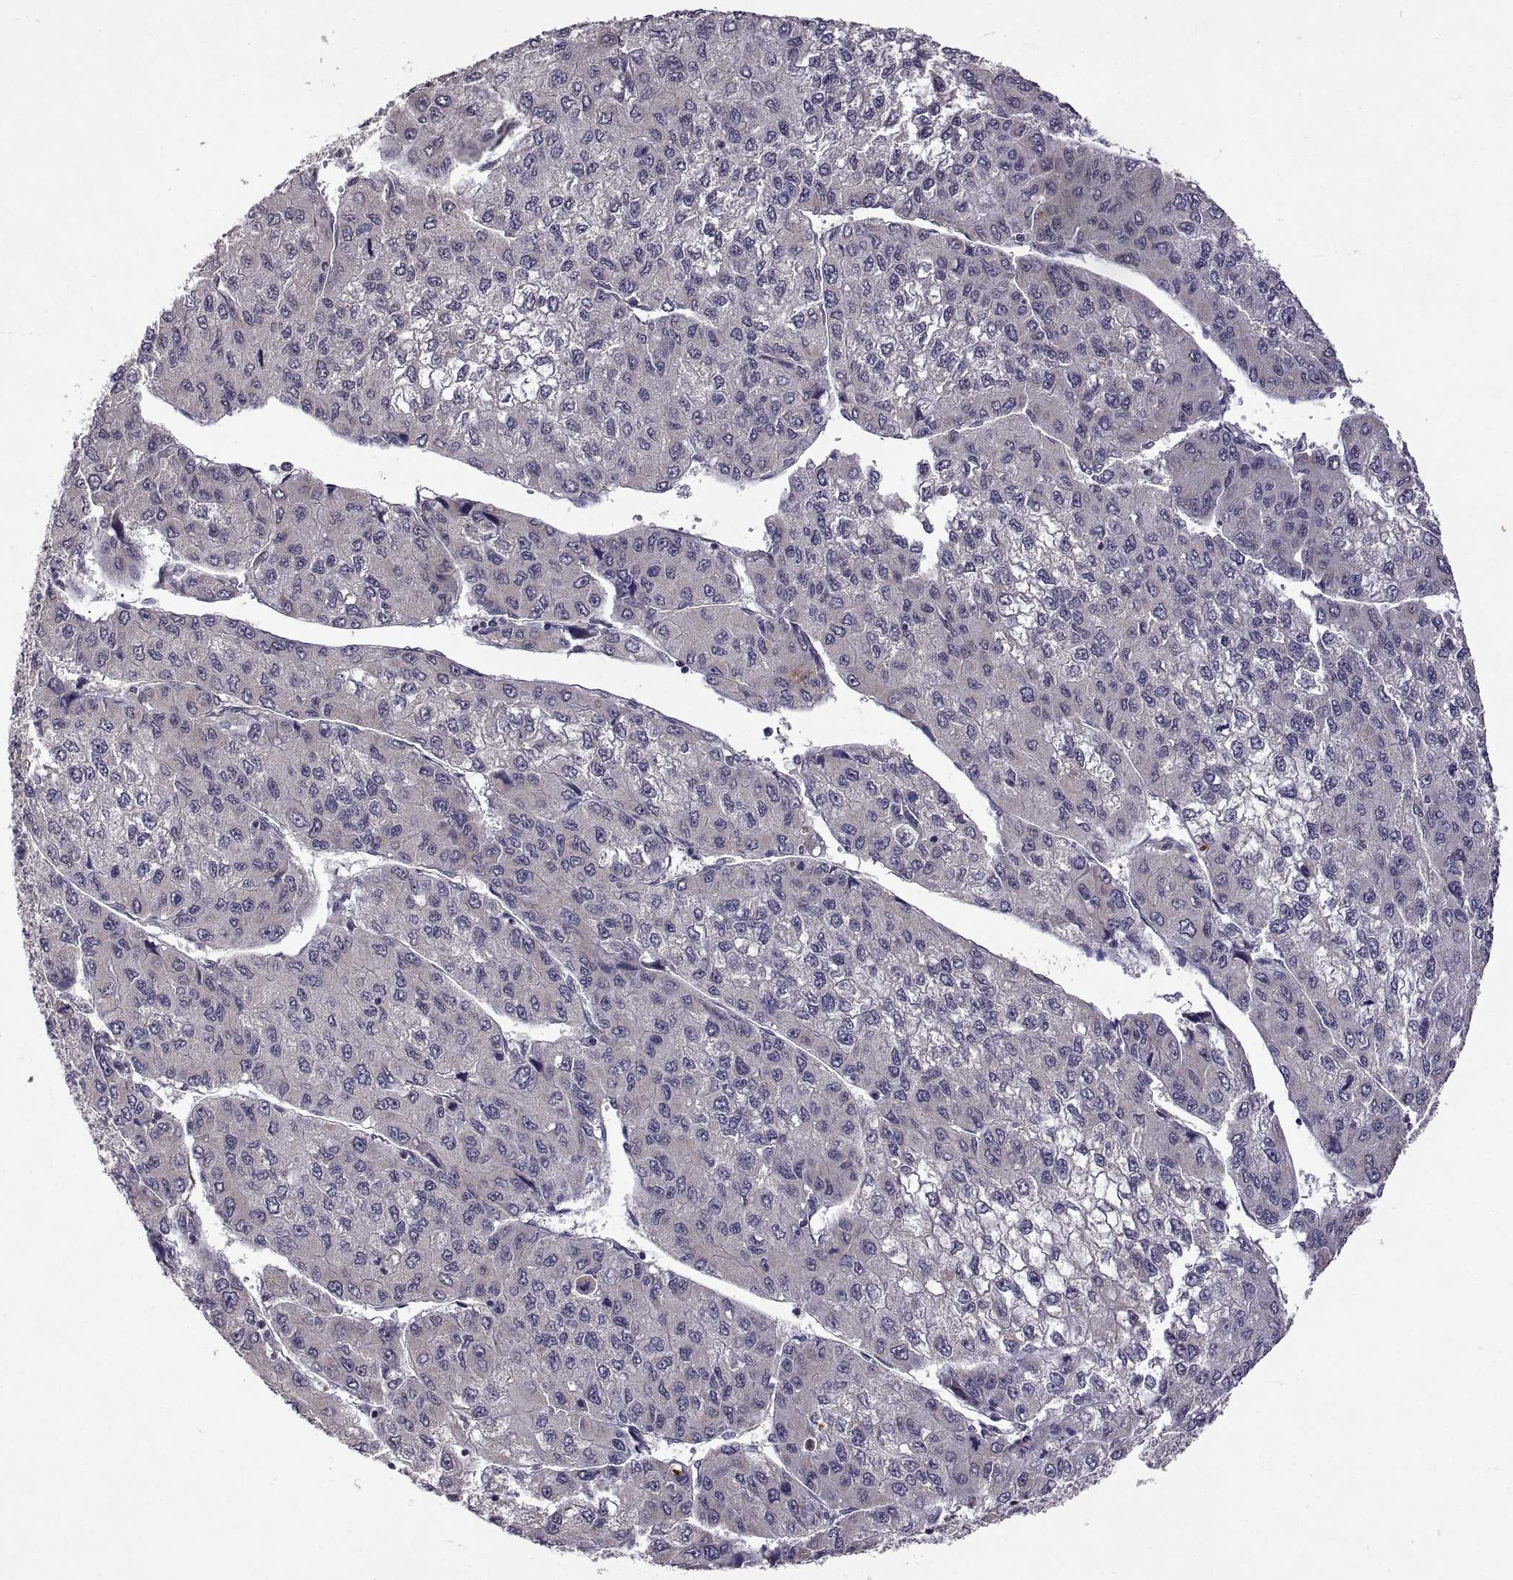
{"staining": {"intensity": "negative", "quantity": "none", "location": "none"}, "tissue": "liver cancer", "cell_type": "Tumor cells", "image_type": "cancer", "snomed": [{"axis": "morphology", "description": "Carcinoma, Hepatocellular, NOS"}, {"axis": "topography", "description": "Liver"}], "caption": "A photomicrograph of liver cancer stained for a protein exhibits no brown staining in tumor cells.", "gene": "LAMA1", "patient": {"sex": "female", "age": 66}}